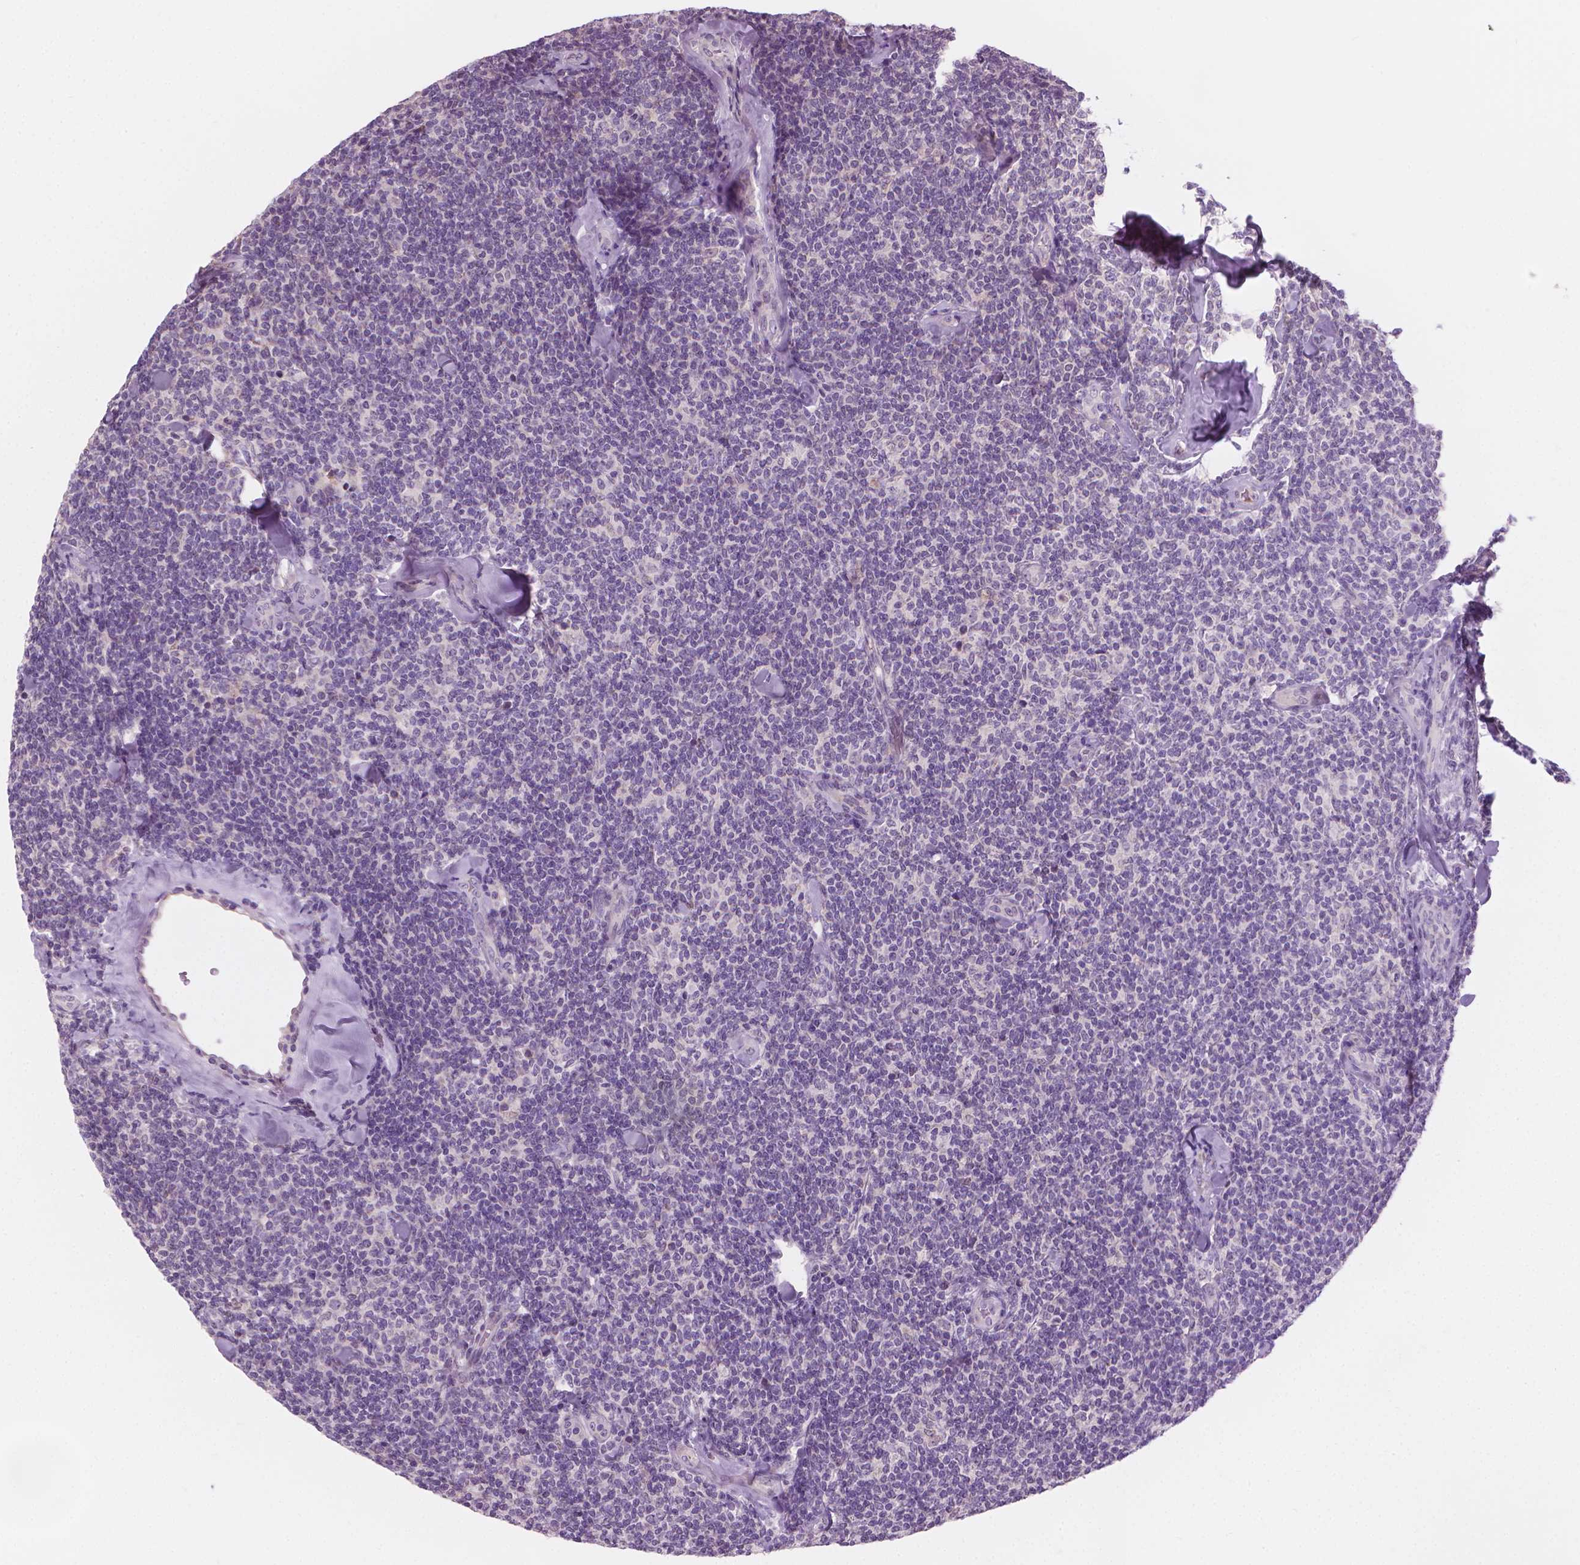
{"staining": {"intensity": "negative", "quantity": "none", "location": "none"}, "tissue": "lymphoma", "cell_type": "Tumor cells", "image_type": "cancer", "snomed": [{"axis": "morphology", "description": "Malignant lymphoma, non-Hodgkin's type, Low grade"}, {"axis": "topography", "description": "Lymph node"}], "caption": "High power microscopy histopathology image of an IHC histopathology image of low-grade malignant lymphoma, non-Hodgkin's type, revealing no significant positivity in tumor cells.", "gene": "CFAP126", "patient": {"sex": "female", "age": 56}}